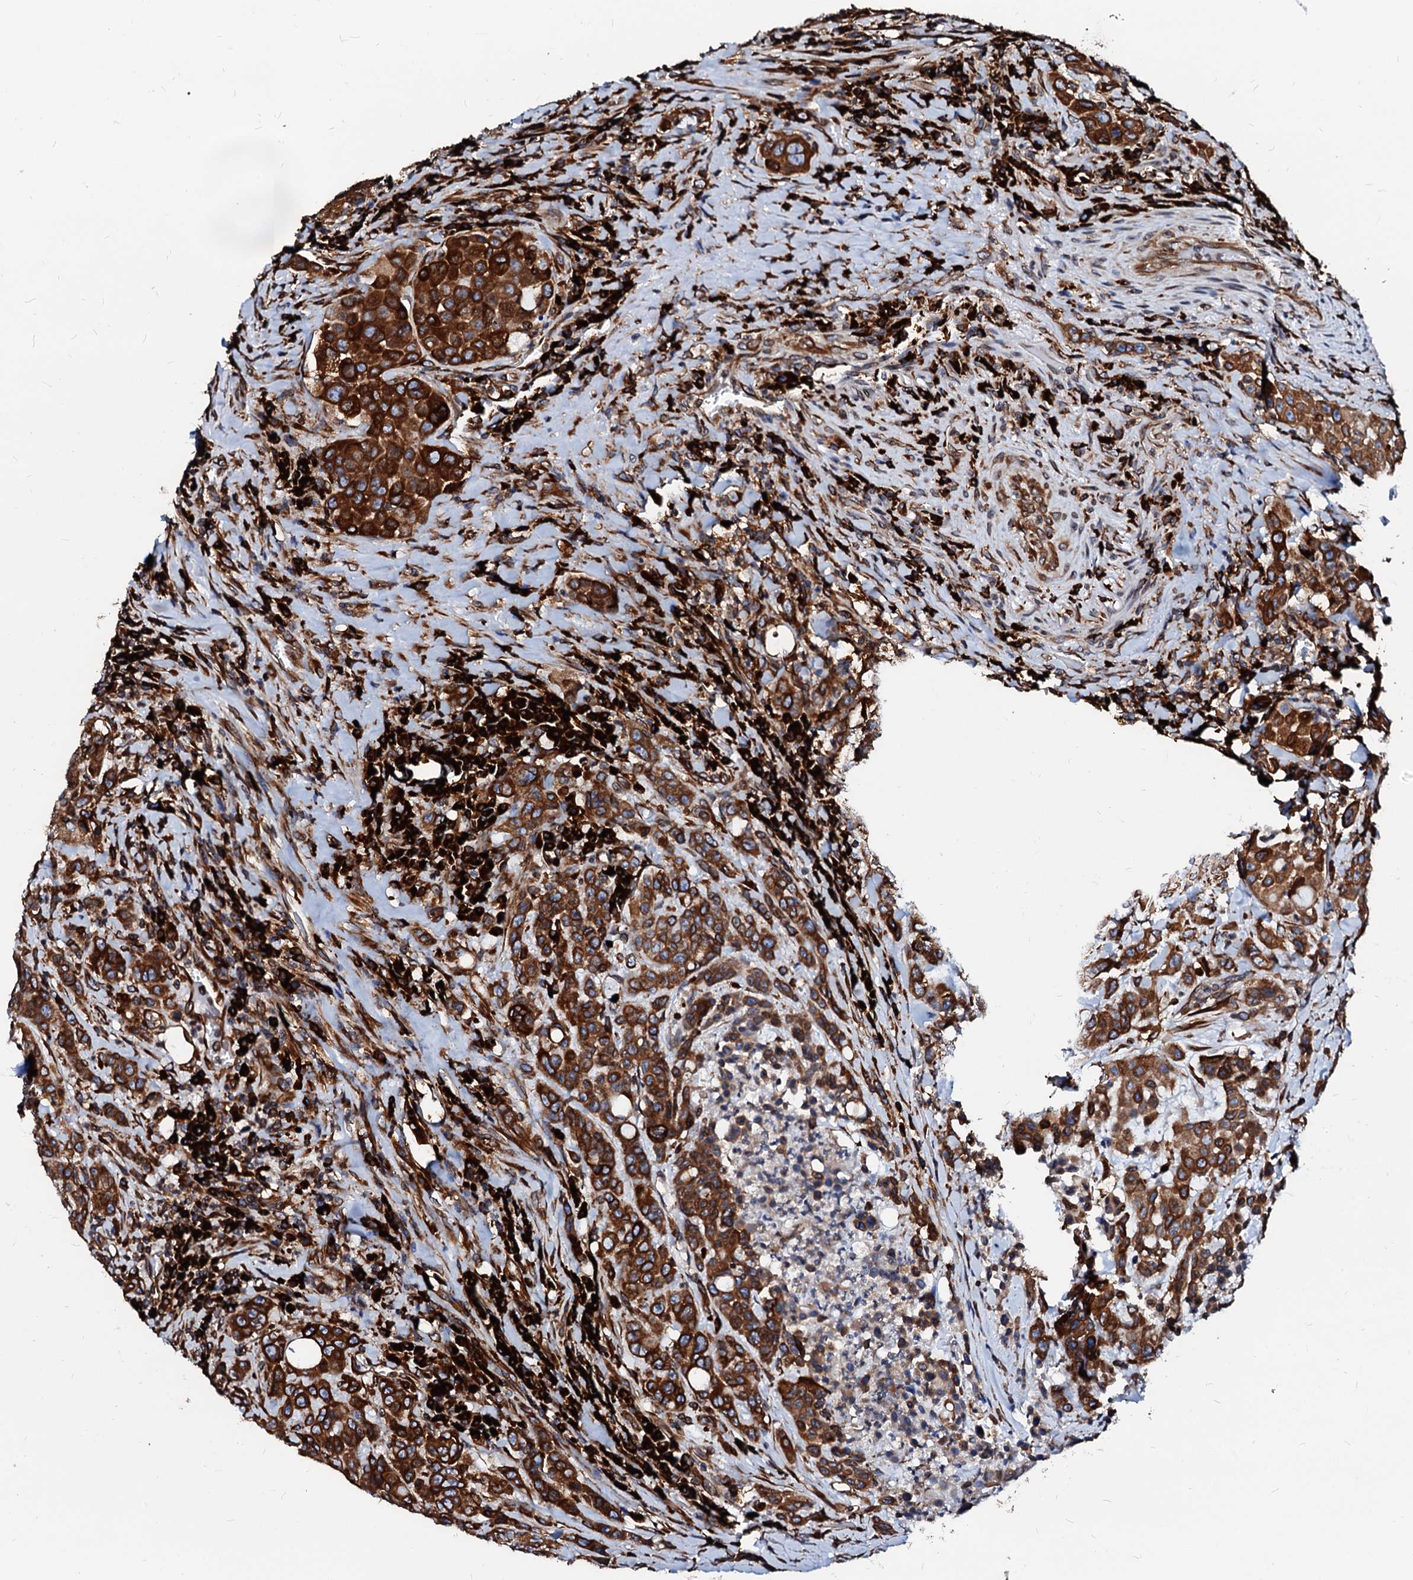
{"staining": {"intensity": "strong", "quantity": ">75%", "location": "cytoplasmic/membranous"}, "tissue": "colorectal cancer", "cell_type": "Tumor cells", "image_type": "cancer", "snomed": [{"axis": "morphology", "description": "Adenocarcinoma, NOS"}, {"axis": "topography", "description": "Colon"}], "caption": "Colorectal cancer (adenocarcinoma) stained for a protein (brown) displays strong cytoplasmic/membranous positive expression in approximately >75% of tumor cells.", "gene": "DERL1", "patient": {"sex": "male", "age": 62}}